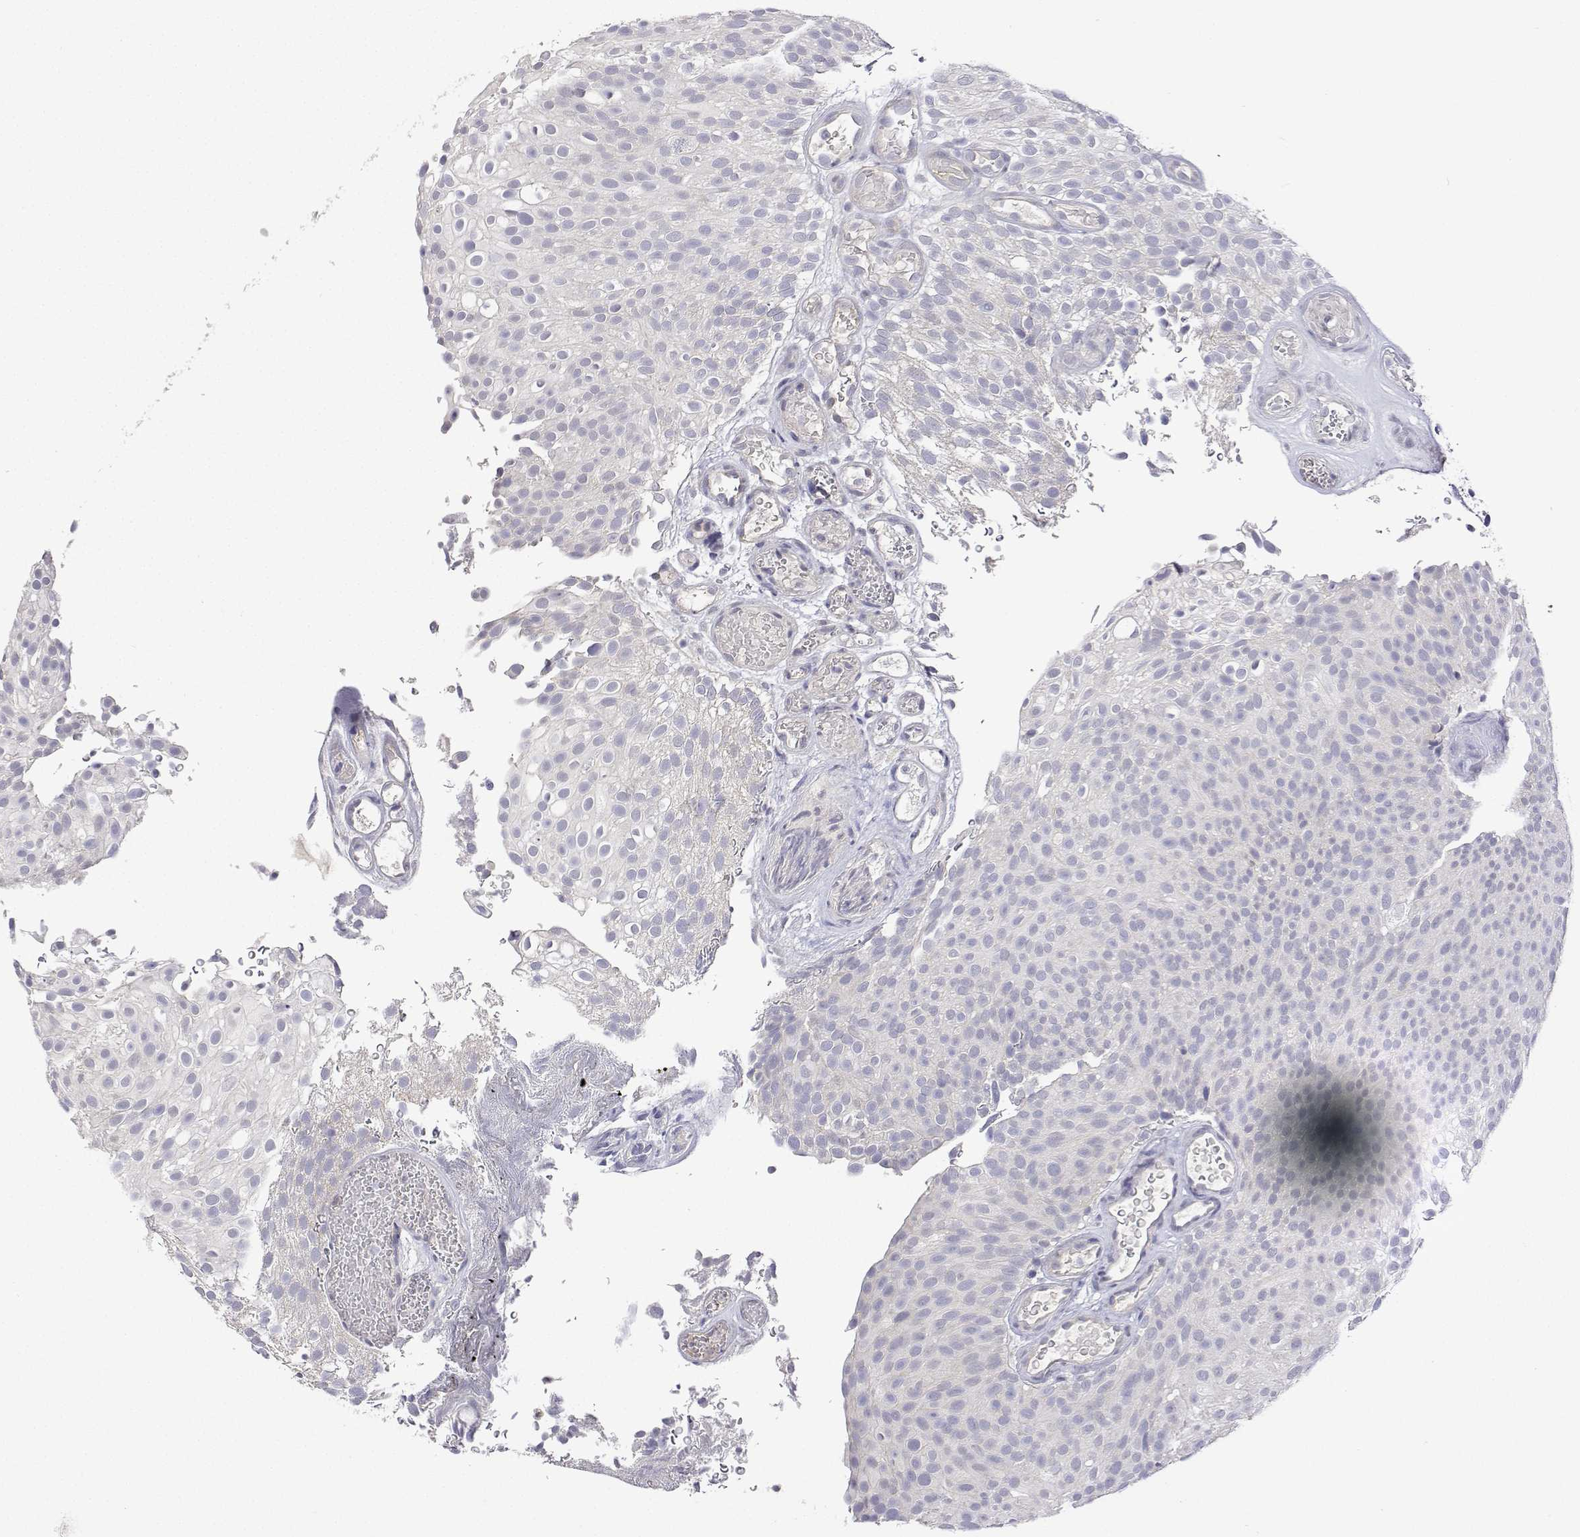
{"staining": {"intensity": "negative", "quantity": "none", "location": "none"}, "tissue": "urothelial cancer", "cell_type": "Tumor cells", "image_type": "cancer", "snomed": [{"axis": "morphology", "description": "Urothelial carcinoma, Low grade"}, {"axis": "topography", "description": "Urinary bladder"}], "caption": "High power microscopy micrograph of an IHC image of urothelial cancer, revealing no significant positivity in tumor cells.", "gene": "PLCB1", "patient": {"sex": "male", "age": 78}}